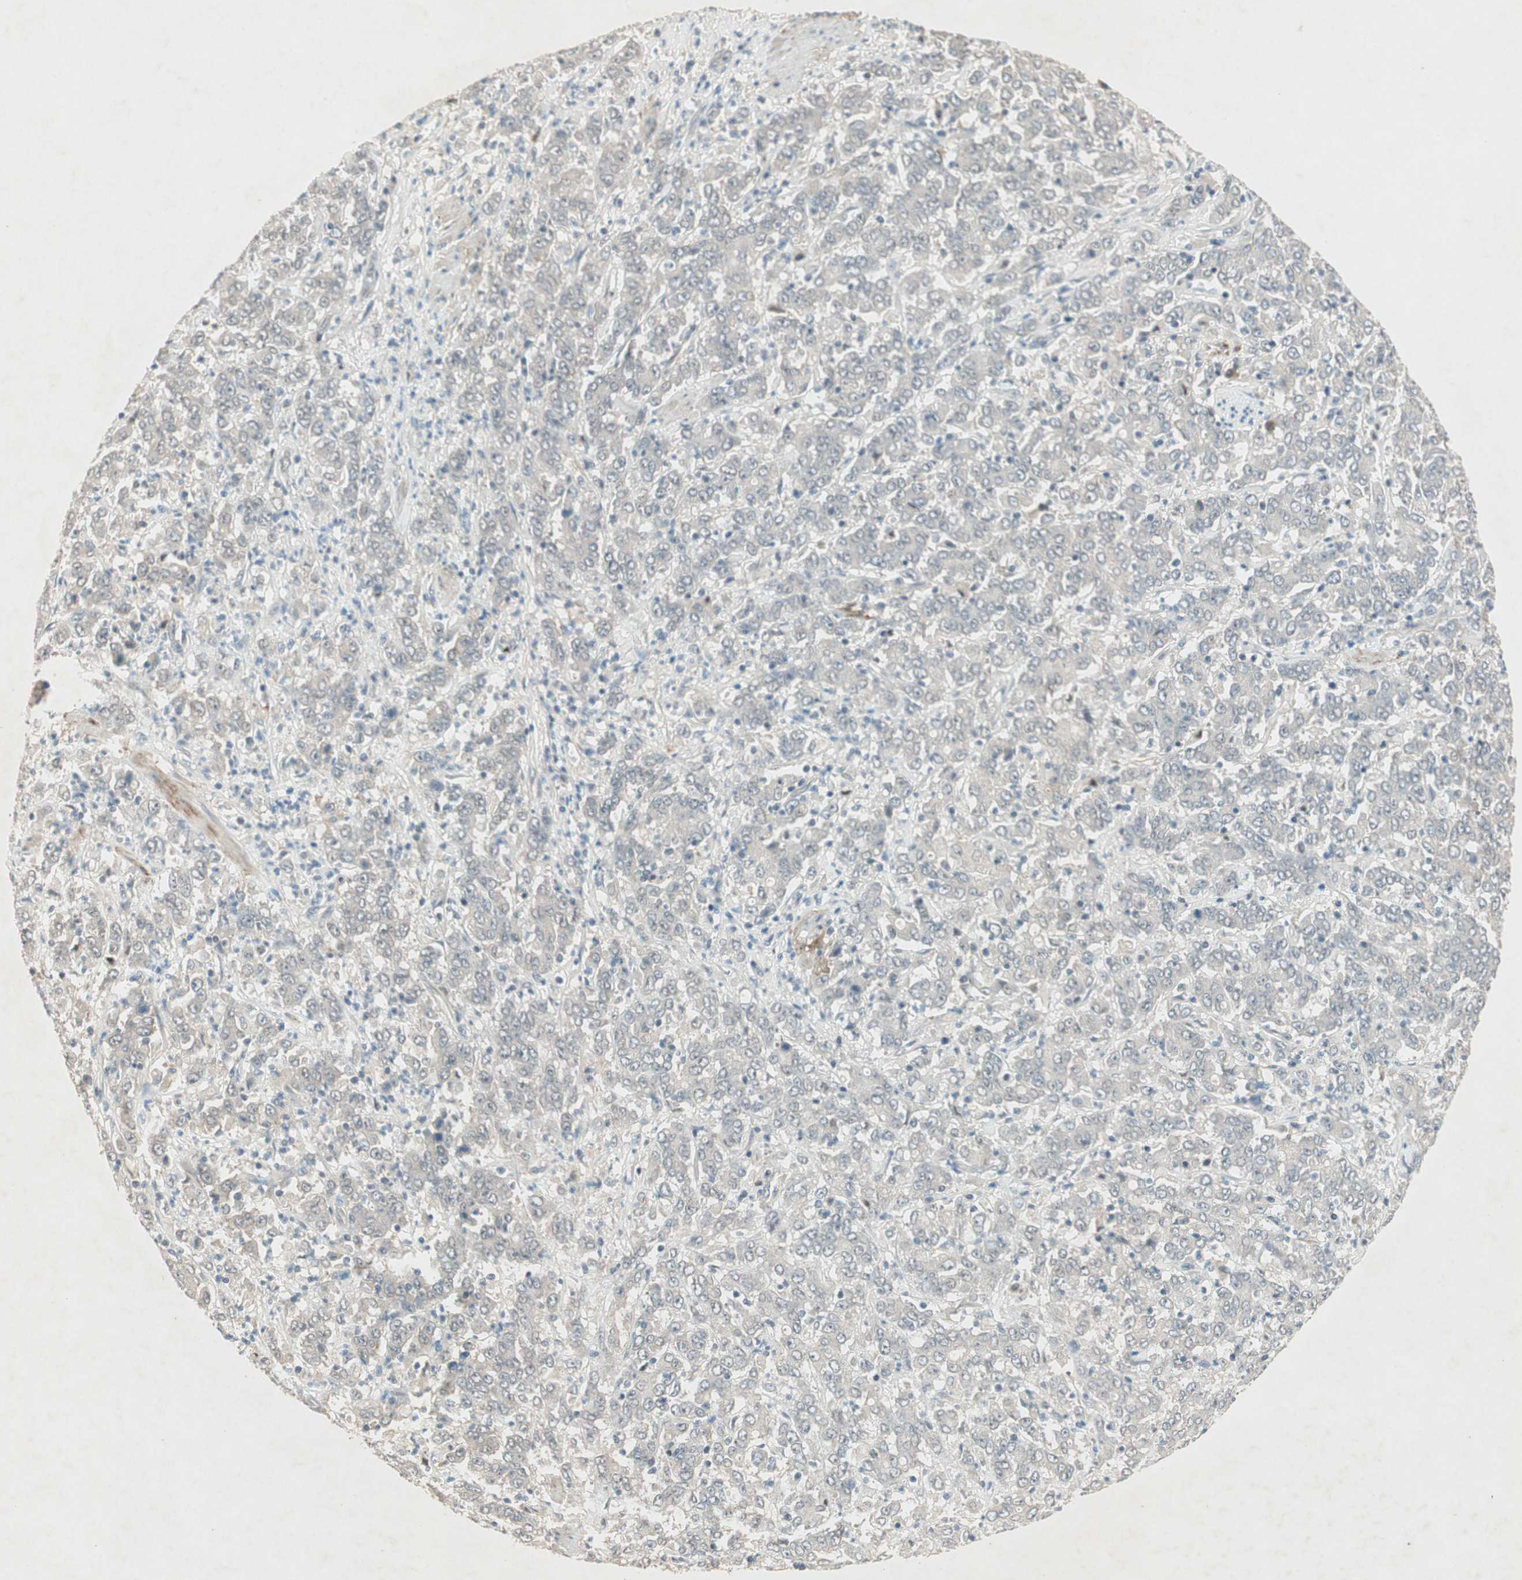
{"staining": {"intensity": "negative", "quantity": "none", "location": "none"}, "tissue": "stomach cancer", "cell_type": "Tumor cells", "image_type": "cancer", "snomed": [{"axis": "morphology", "description": "Adenocarcinoma, NOS"}, {"axis": "topography", "description": "Stomach, lower"}], "caption": "IHC histopathology image of human adenocarcinoma (stomach) stained for a protein (brown), which reveals no staining in tumor cells.", "gene": "RNGTT", "patient": {"sex": "female", "age": 71}}